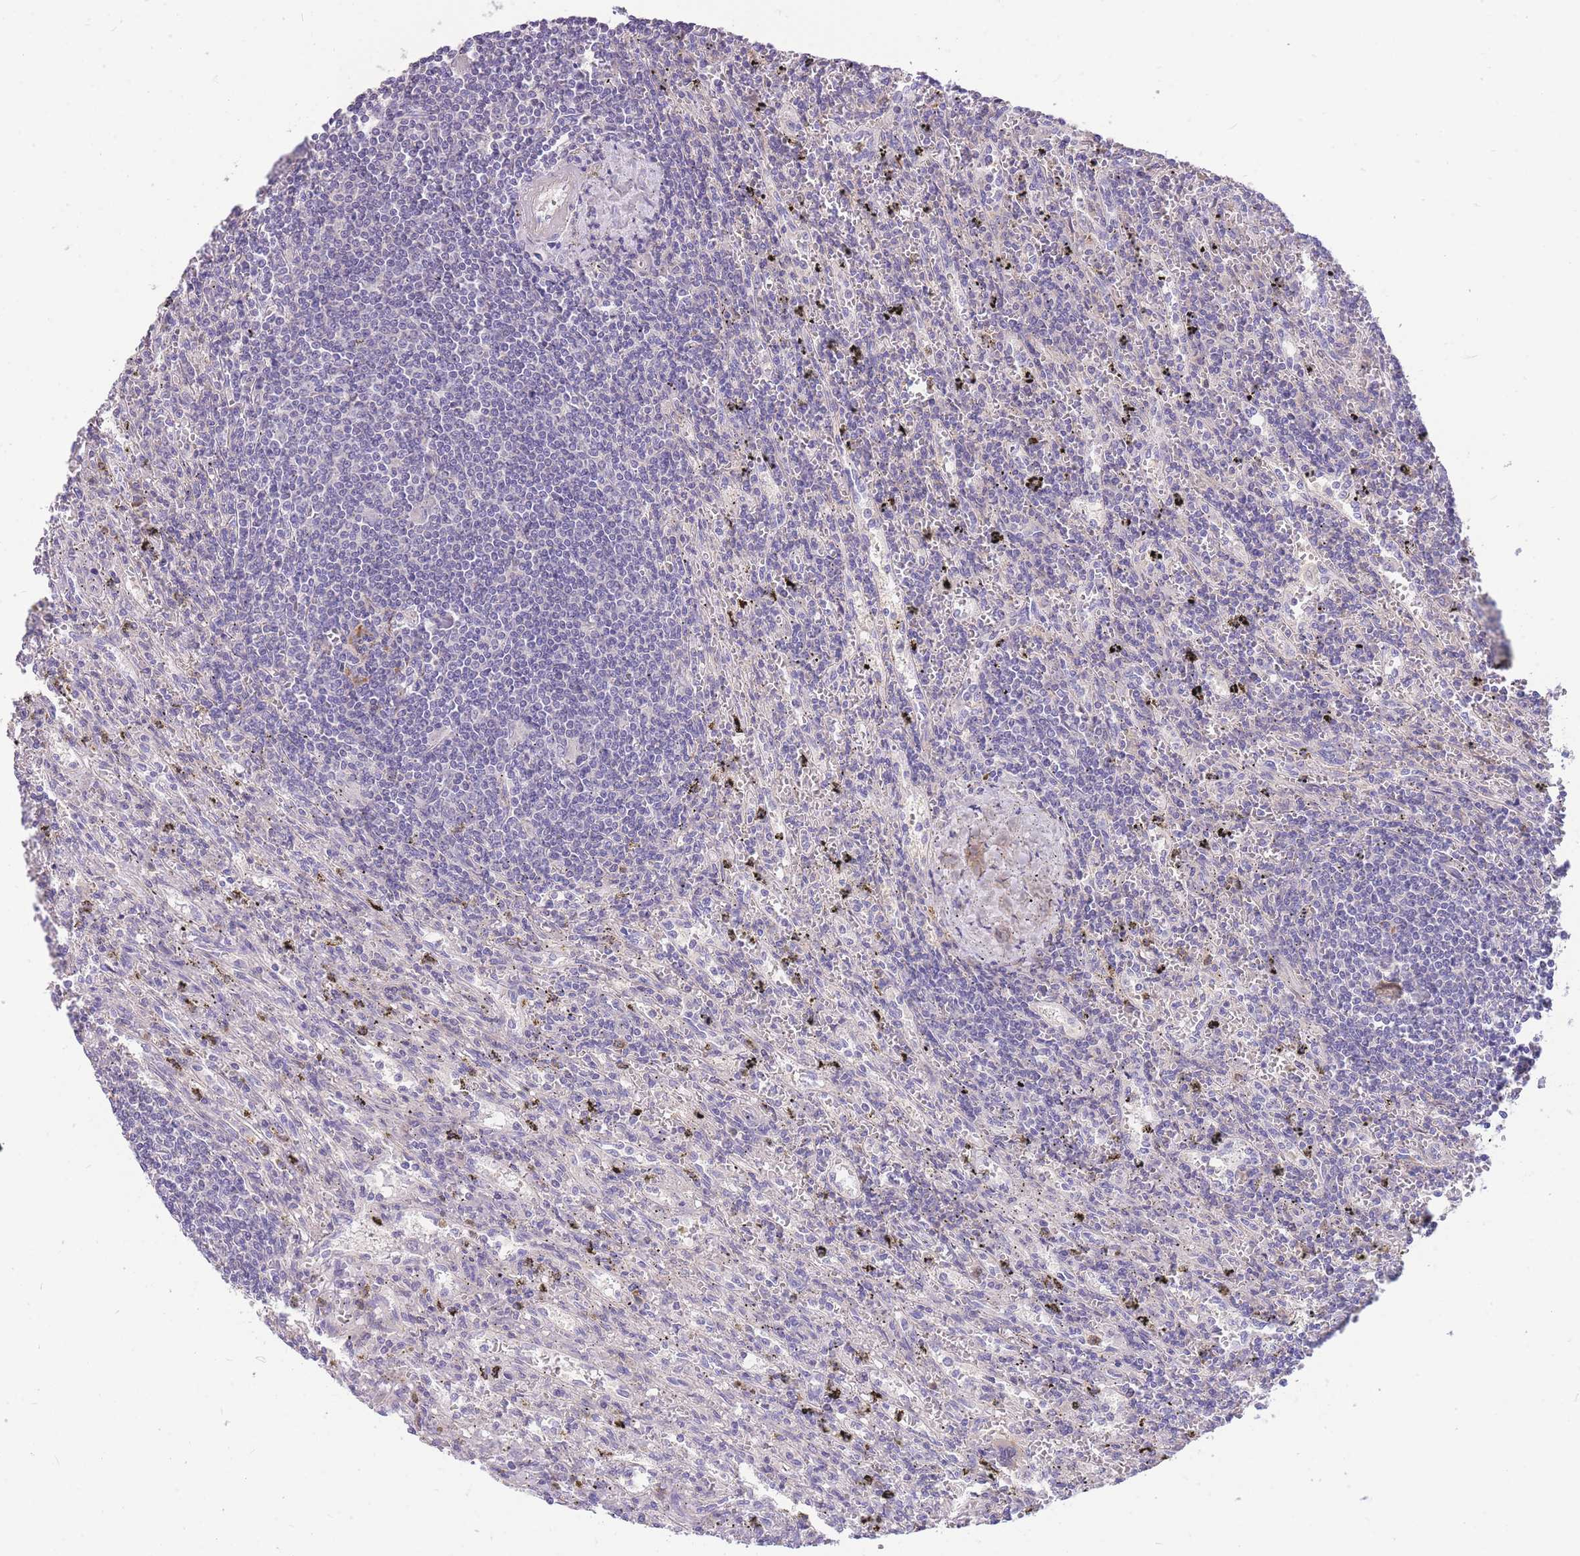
{"staining": {"intensity": "negative", "quantity": "none", "location": "none"}, "tissue": "lymphoma", "cell_type": "Tumor cells", "image_type": "cancer", "snomed": [{"axis": "morphology", "description": "Malignant lymphoma, non-Hodgkin's type, Low grade"}, {"axis": "topography", "description": "Spleen"}], "caption": "The histopathology image displays no staining of tumor cells in lymphoma. The staining is performed using DAB brown chromogen with nuclei counter-stained in using hematoxylin.", "gene": "OR5T1", "patient": {"sex": "male", "age": 76}}